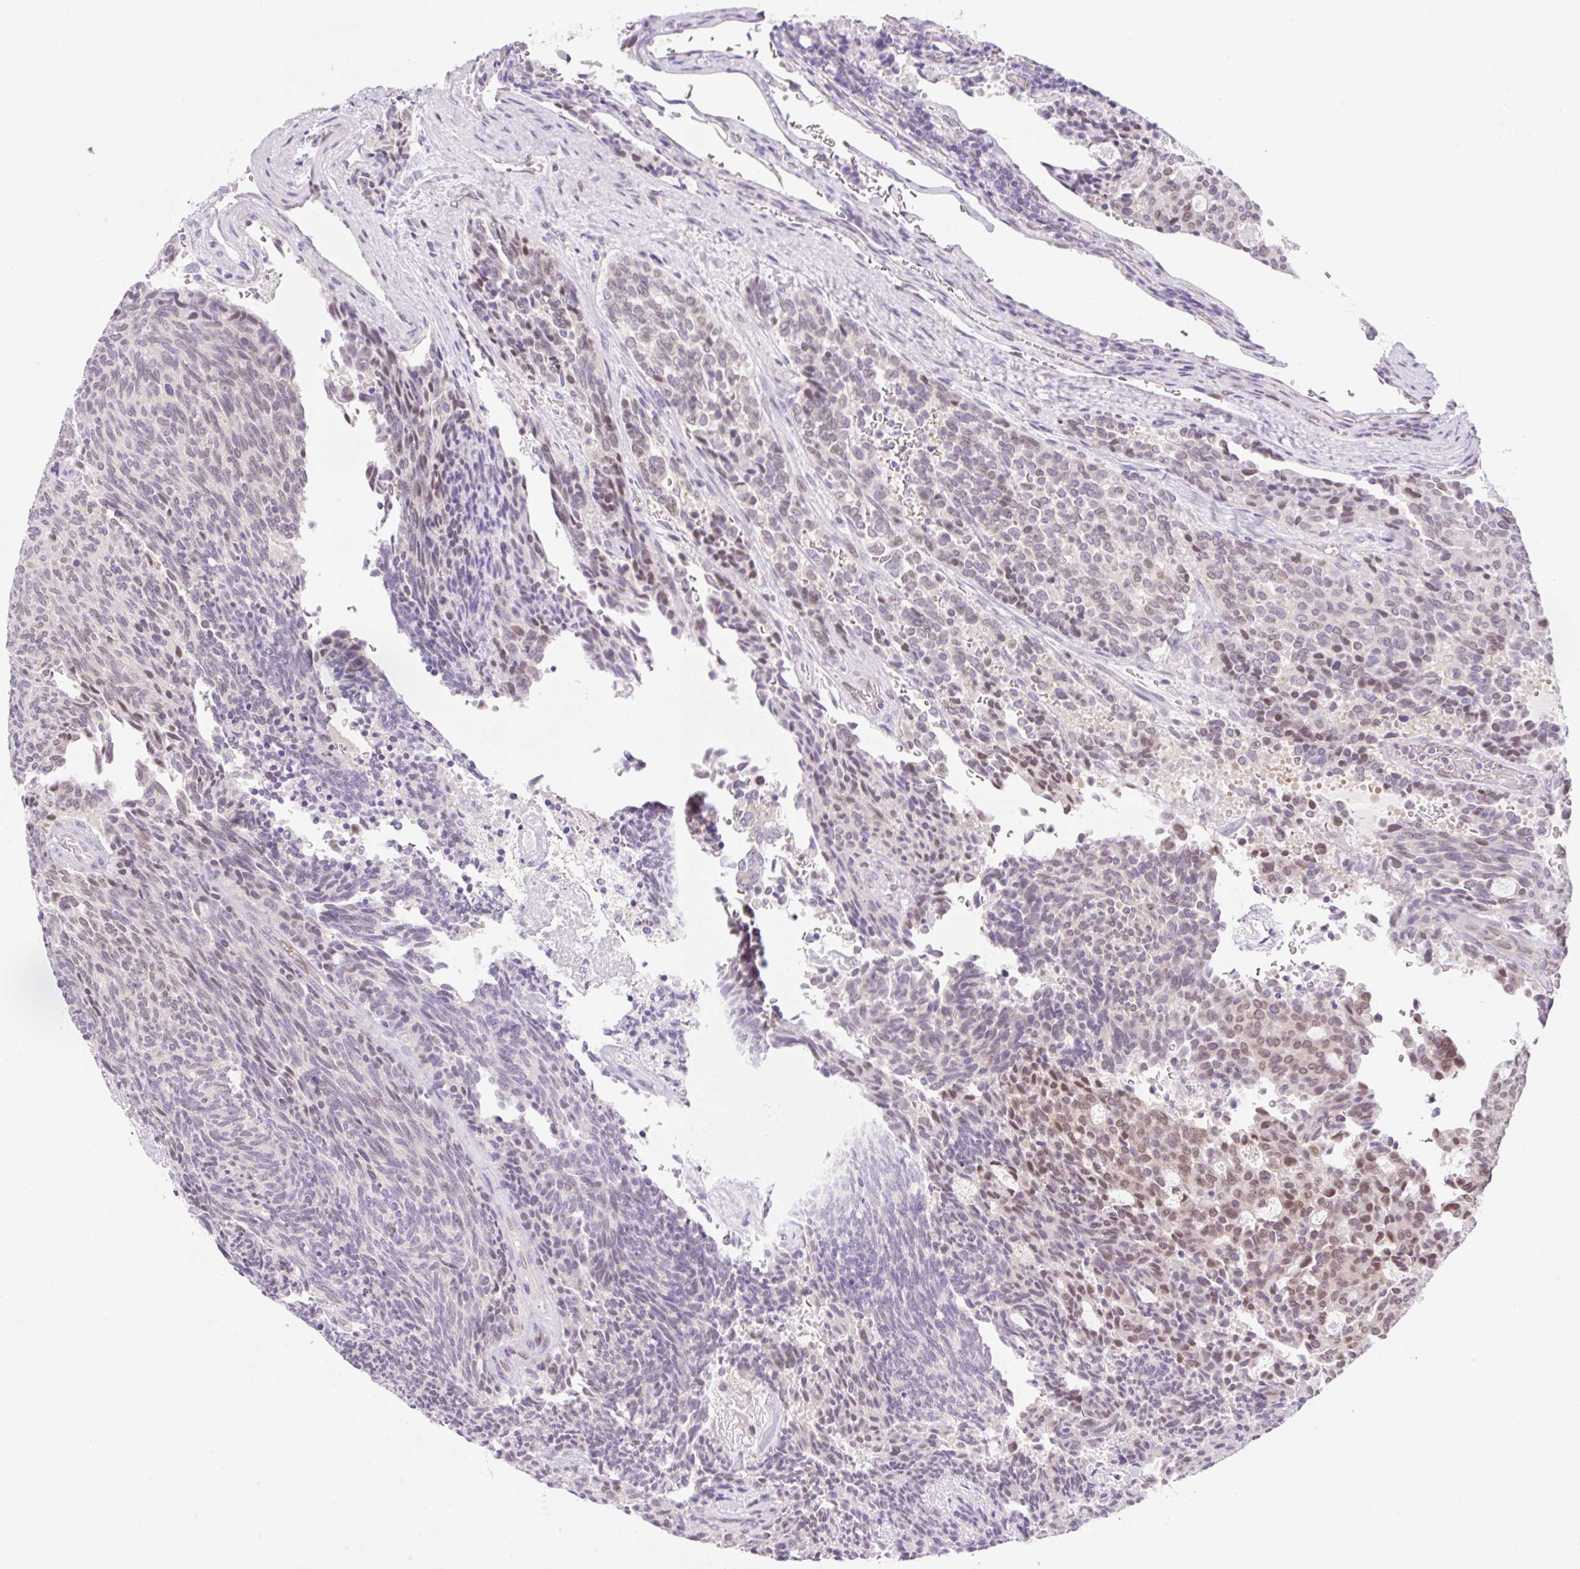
{"staining": {"intensity": "moderate", "quantity": "<25%", "location": "nuclear"}, "tissue": "carcinoid", "cell_type": "Tumor cells", "image_type": "cancer", "snomed": [{"axis": "morphology", "description": "Carcinoid, malignant, NOS"}, {"axis": "topography", "description": "Pancreas"}], "caption": "Carcinoid stained with IHC displays moderate nuclear positivity in approximately <25% of tumor cells.", "gene": "SYNE3", "patient": {"sex": "female", "age": 54}}